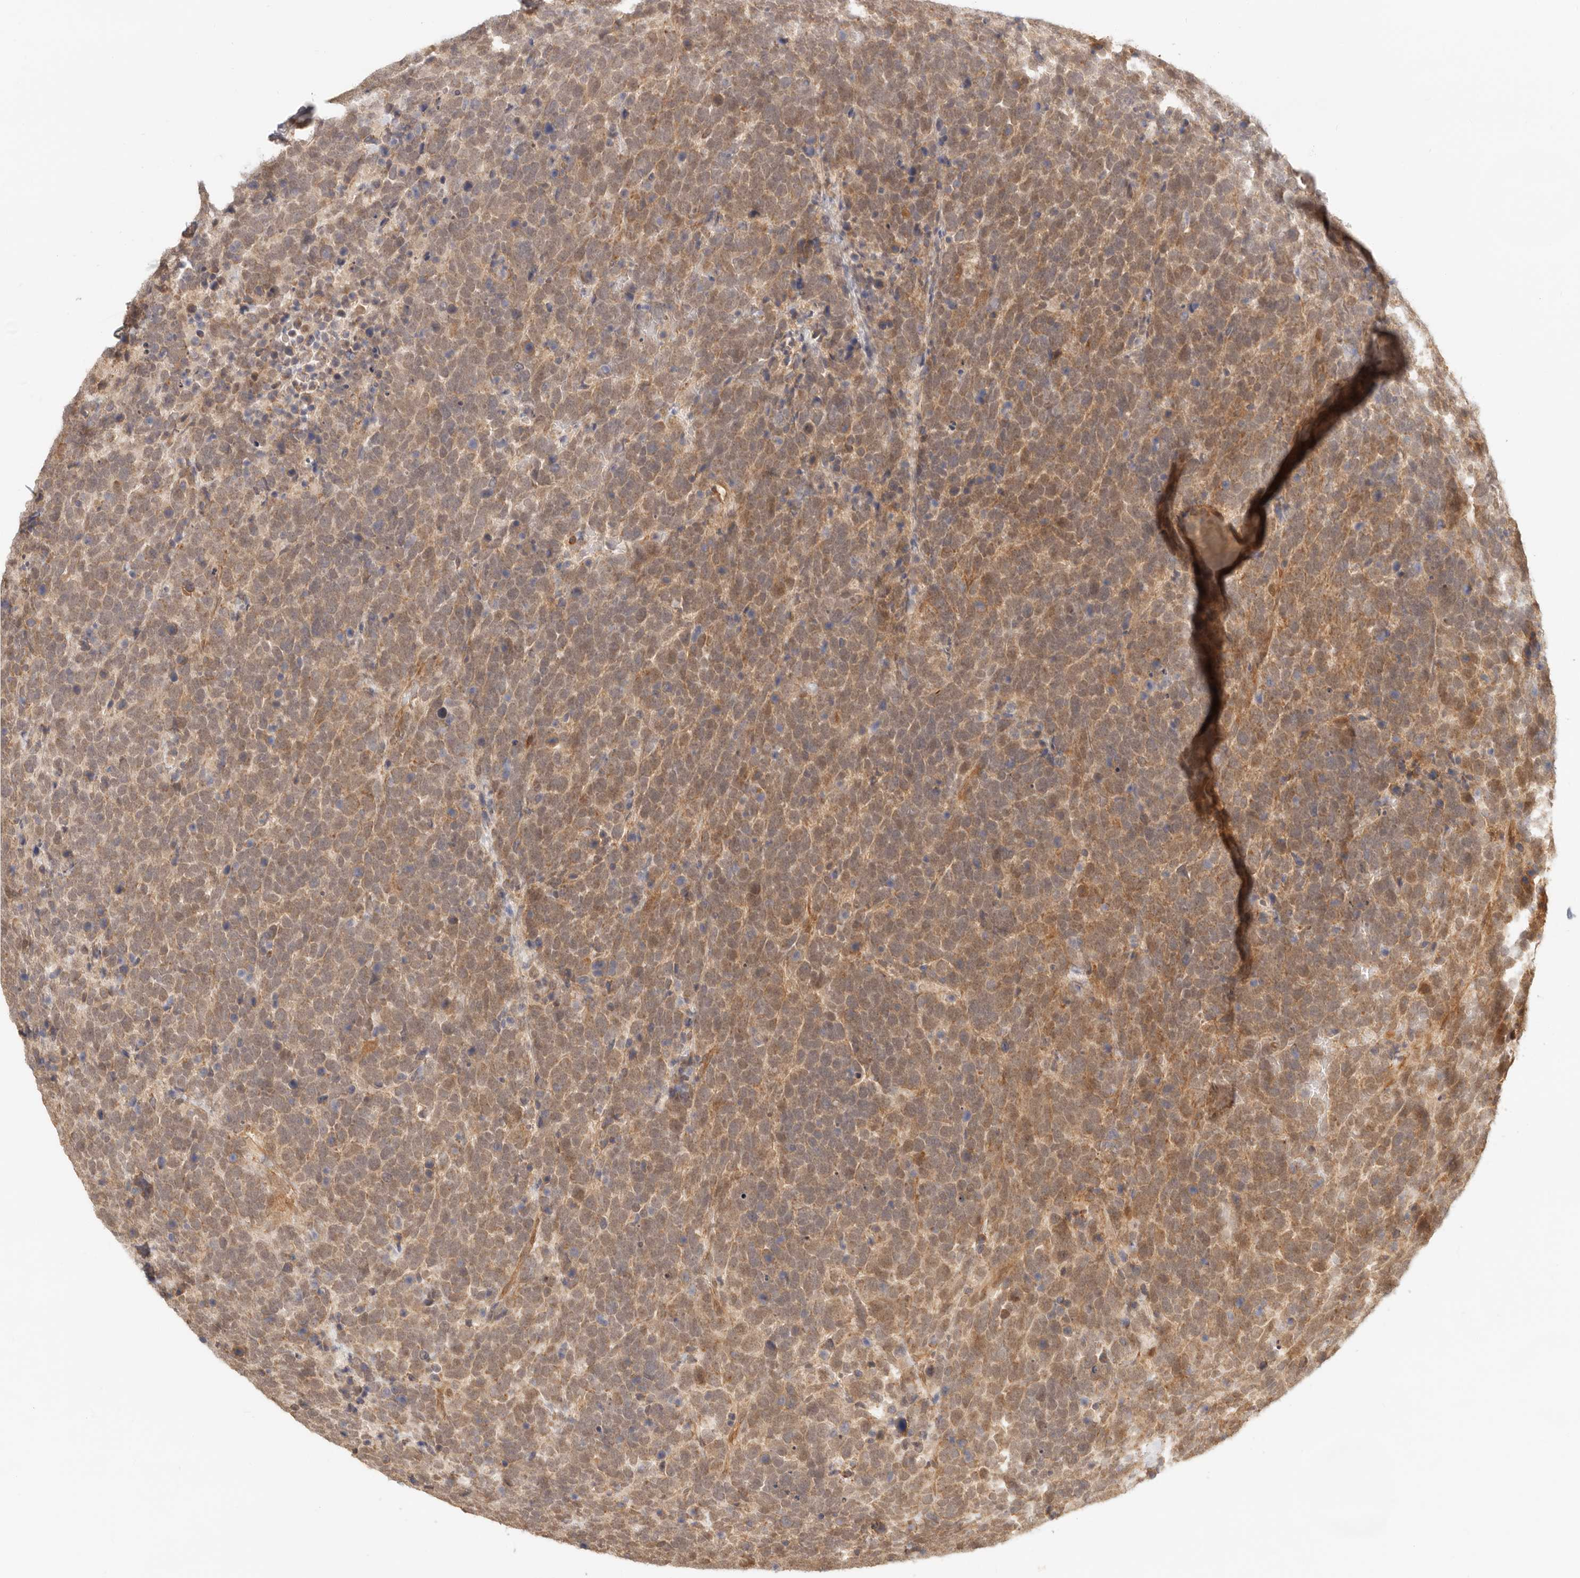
{"staining": {"intensity": "weak", "quantity": "25%-75%", "location": "cytoplasmic/membranous"}, "tissue": "urothelial cancer", "cell_type": "Tumor cells", "image_type": "cancer", "snomed": [{"axis": "morphology", "description": "Urothelial carcinoma, High grade"}, {"axis": "topography", "description": "Urinary bladder"}], "caption": "IHC (DAB) staining of human urothelial cancer demonstrates weak cytoplasmic/membranous protein positivity in approximately 25%-75% of tumor cells. Using DAB (brown) and hematoxylin (blue) stains, captured at high magnification using brightfield microscopy.", "gene": "BAALC", "patient": {"sex": "female", "age": 82}}